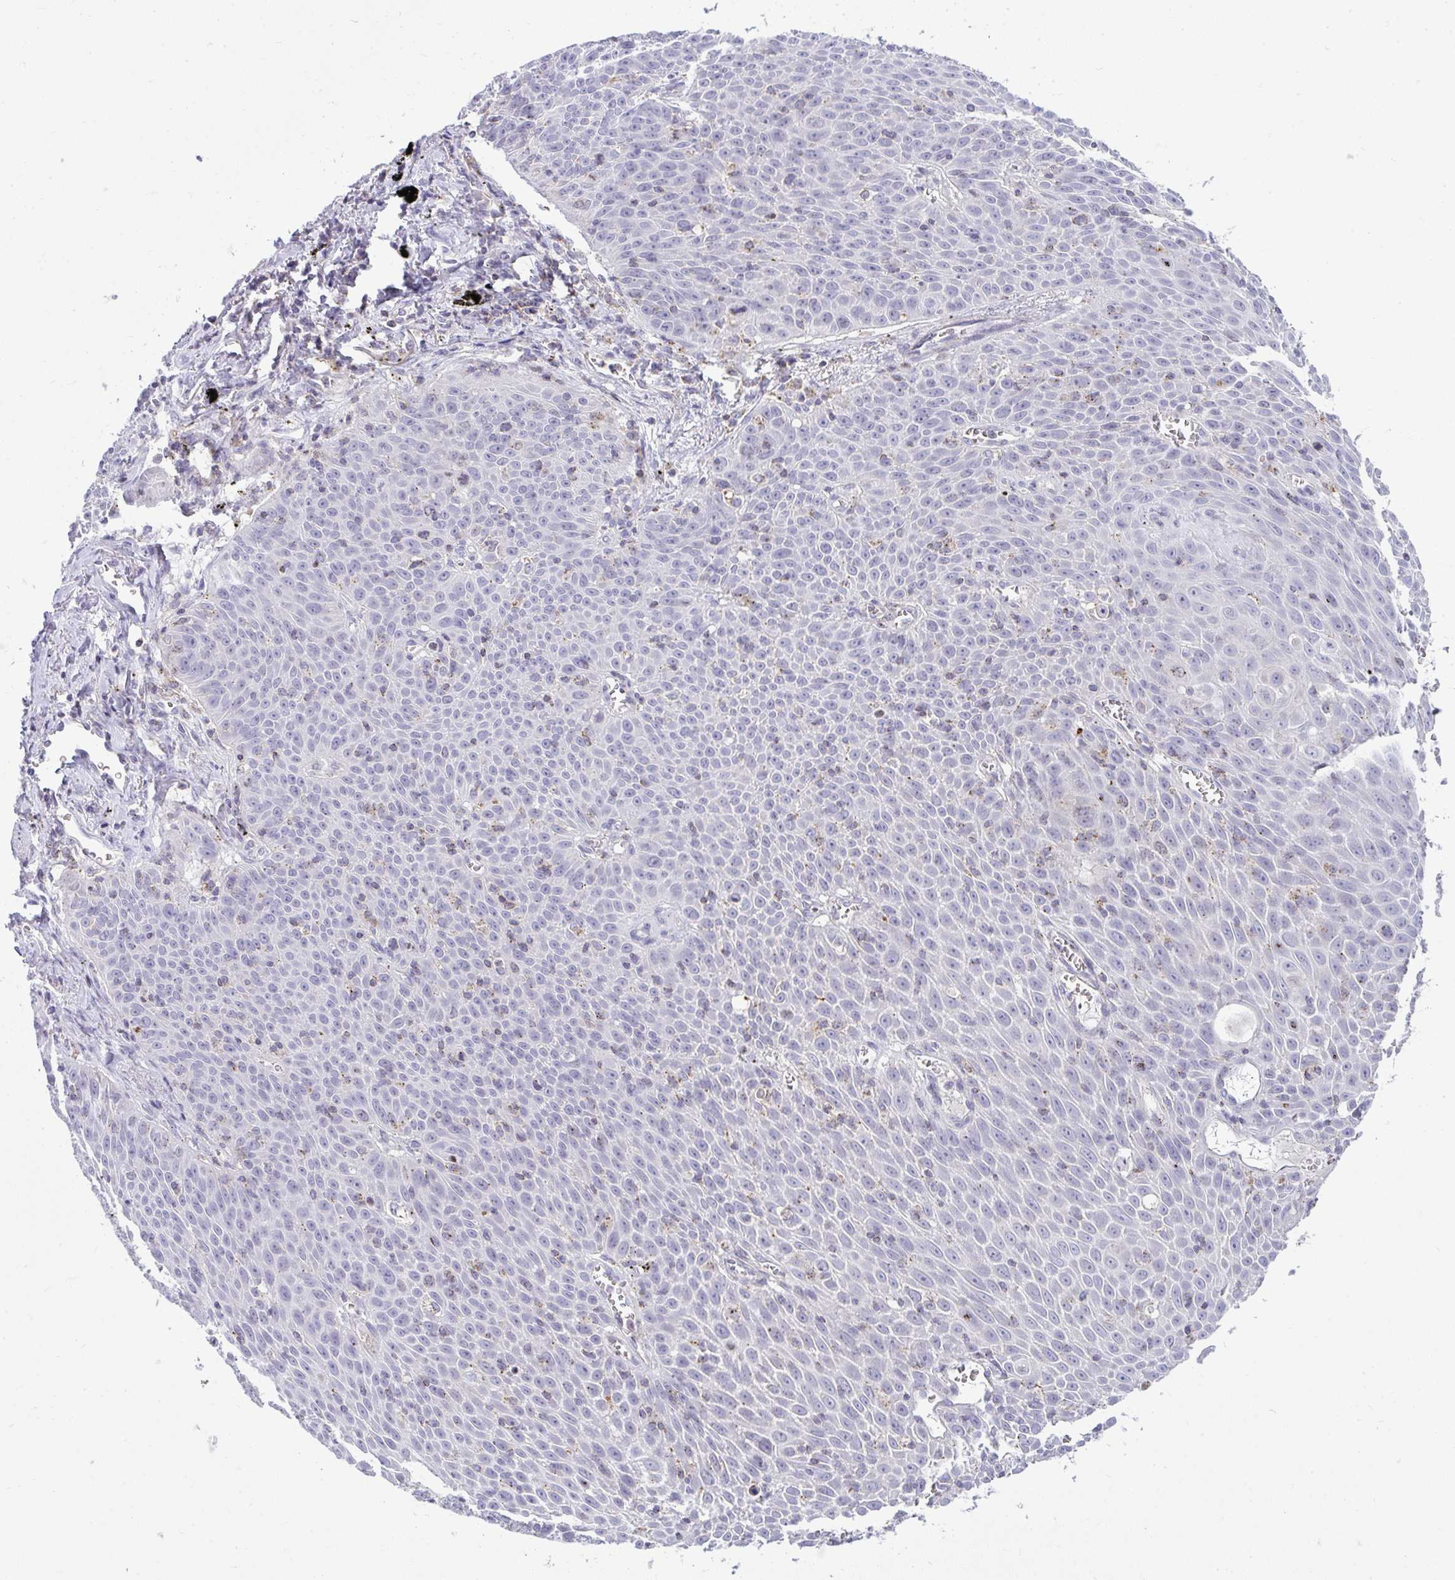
{"staining": {"intensity": "negative", "quantity": "none", "location": "none"}, "tissue": "lung cancer", "cell_type": "Tumor cells", "image_type": "cancer", "snomed": [{"axis": "morphology", "description": "Squamous cell carcinoma, NOS"}, {"axis": "morphology", "description": "Squamous cell carcinoma, metastatic, NOS"}, {"axis": "topography", "description": "Lymph node"}, {"axis": "topography", "description": "Lung"}], "caption": "High magnification brightfield microscopy of squamous cell carcinoma (lung) stained with DAB (brown) and counterstained with hematoxylin (blue): tumor cells show no significant positivity. (Stains: DAB (3,3'-diaminobenzidine) IHC with hematoxylin counter stain, Microscopy: brightfield microscopy at high magnification).", "gene": "VPS4B", "patient": {"sex": "female", "age": 62}}